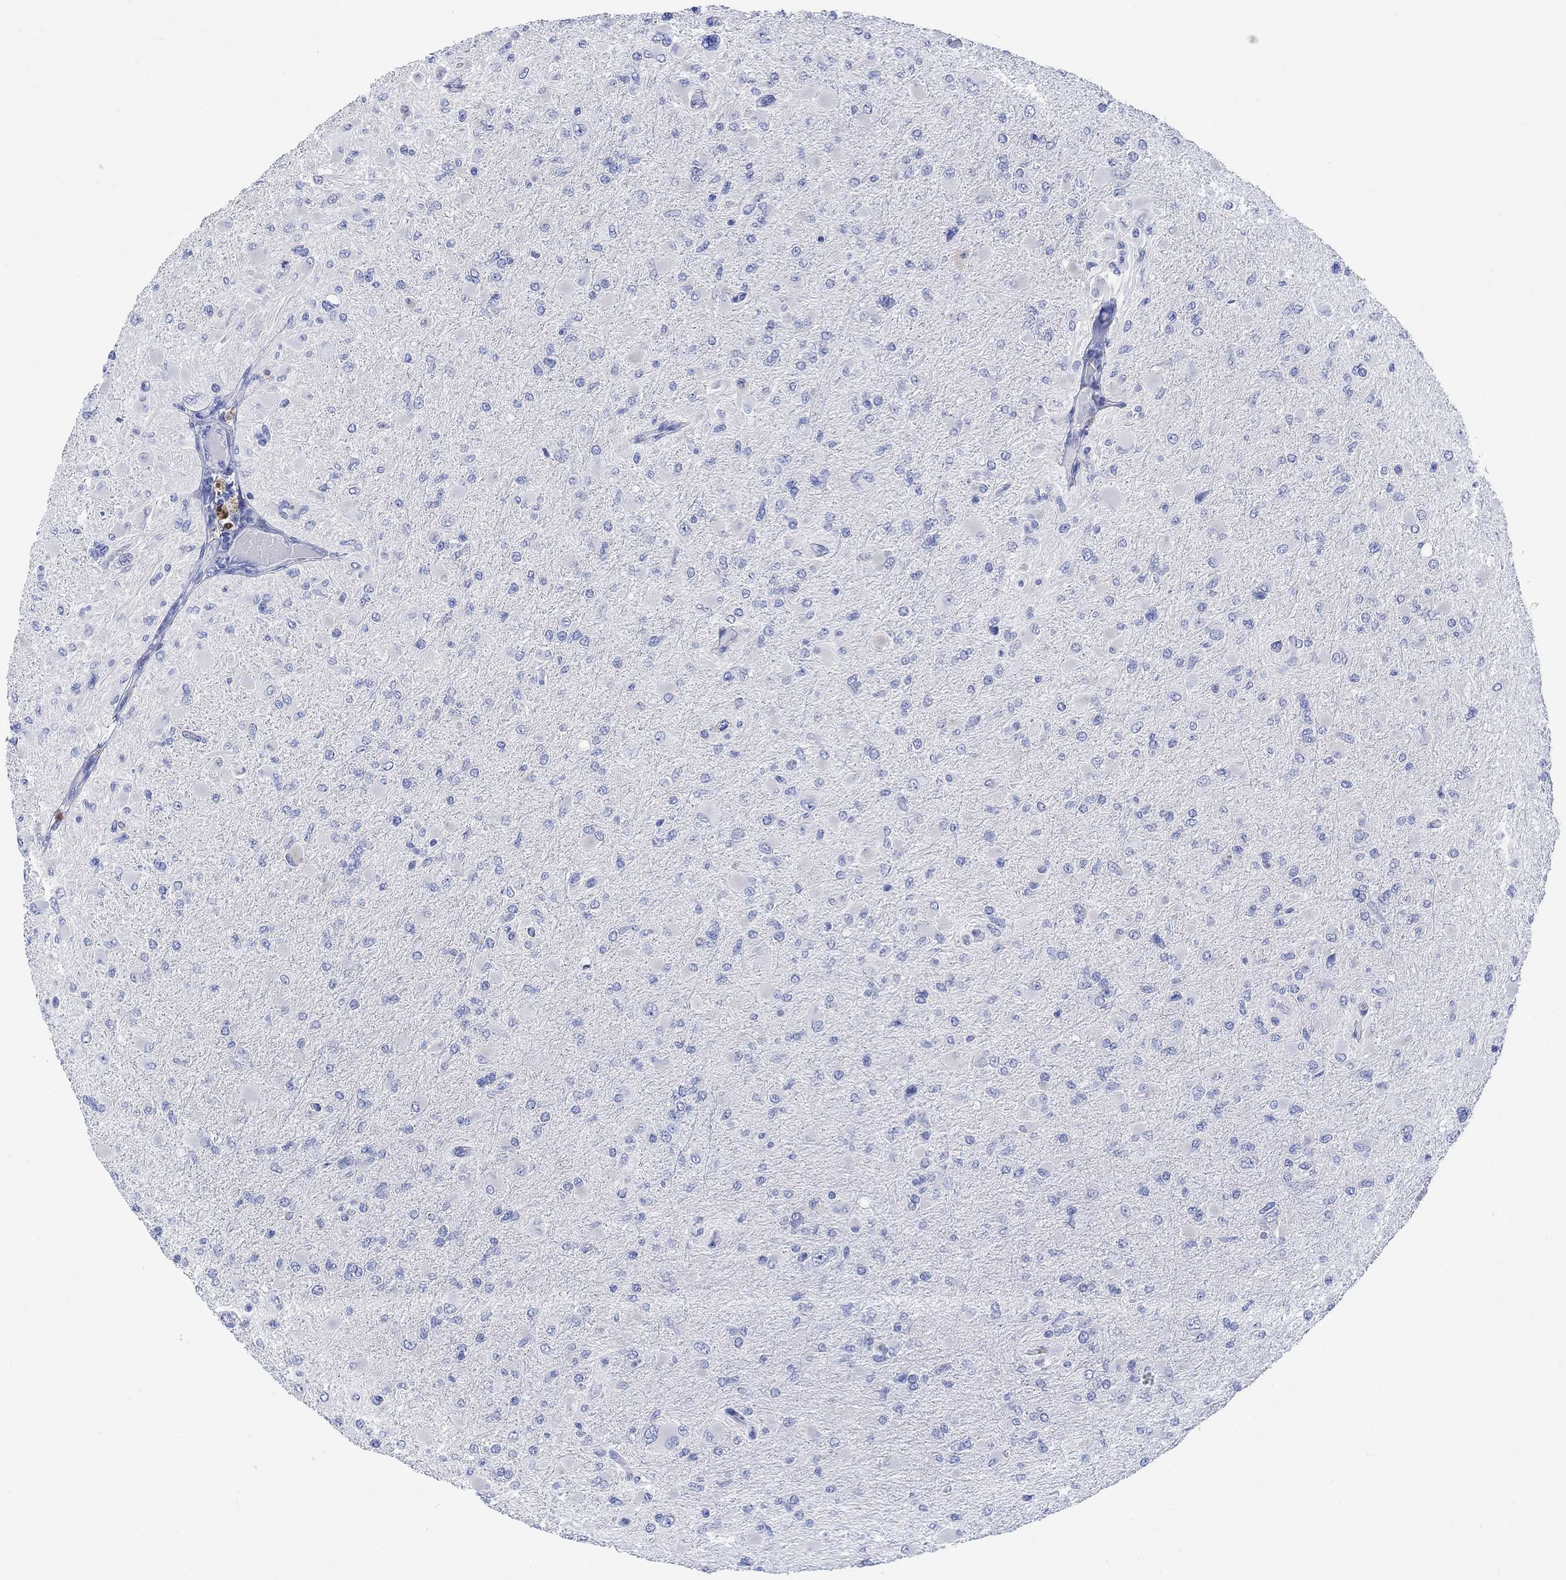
{"staining": {"intensity": "negative", "quantity": "none", "location": "none"}, "tissue": "glioma", "cell_type": "Tumor cells", "image_type": "cancer", "snomed": [{"axis": "morphology", "description": "Glioma, malignant, High grade"}, {"axis": "topography", "description": "Cerebral cortex"}], "caption": "Malignant glioma (high-grade) stained for a protein using IHC reveals no staining tumor cells.", "gene": "MYL1", "patient": {"sex": "female", "age": 36}}